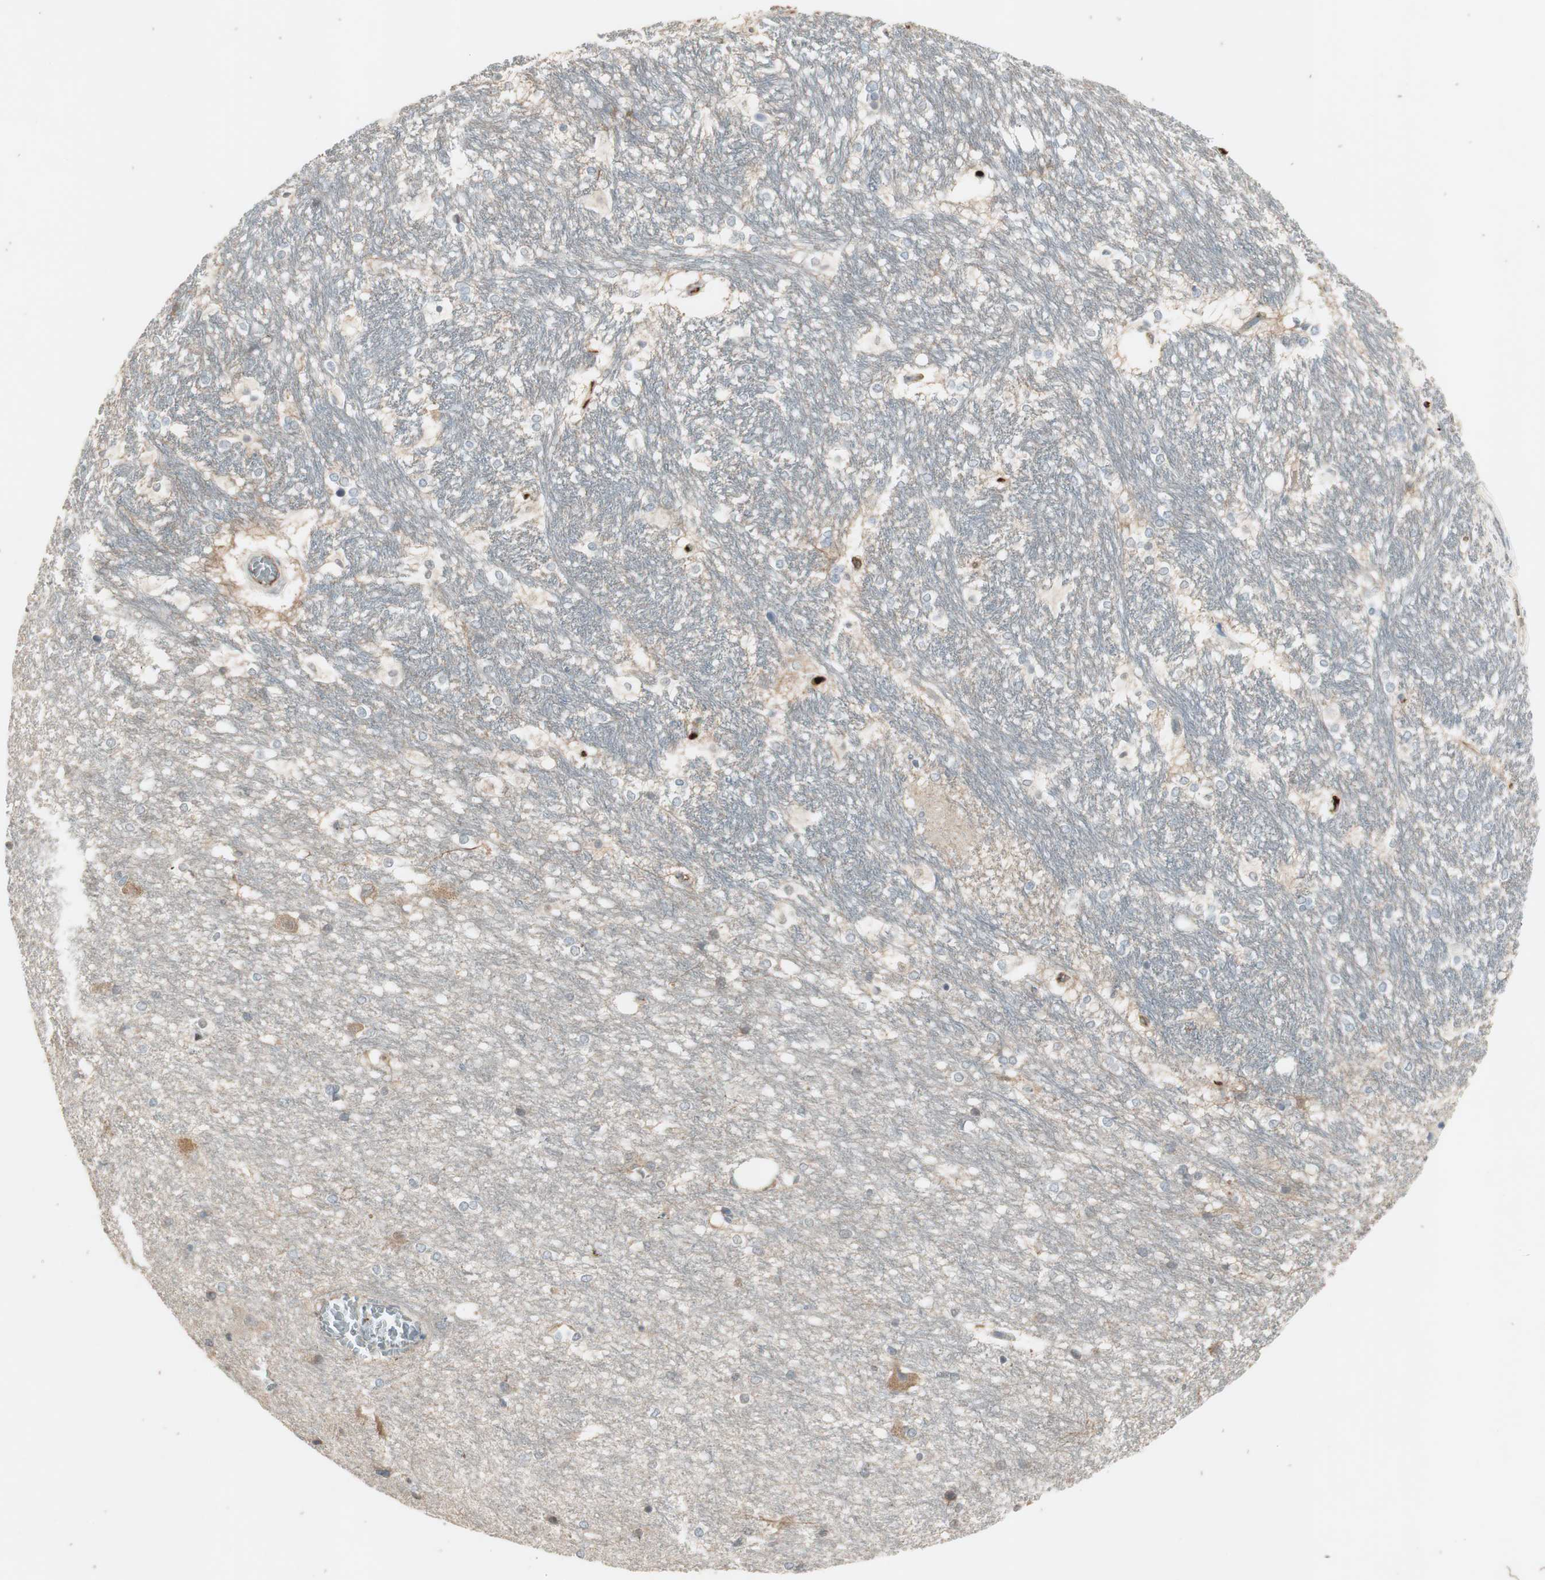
{"staining": {"intensity": "negative", "quantity": "none", "location": "none"}, "tissue": "hippocampus", "cell_type": "Glial cells", "image_type": "normal", "snomed": [{"axis": "morphology", "description": "Normal tissue, NOS"}, {"axis": "topography", "description": "Hippocampus"}], "caption": "Immunohistochemical staining of benign human hippocampus demonstrates no significant staining in glial cells.", "gene": "MMP14", "patient": {"sex": "female", "age": 19}}